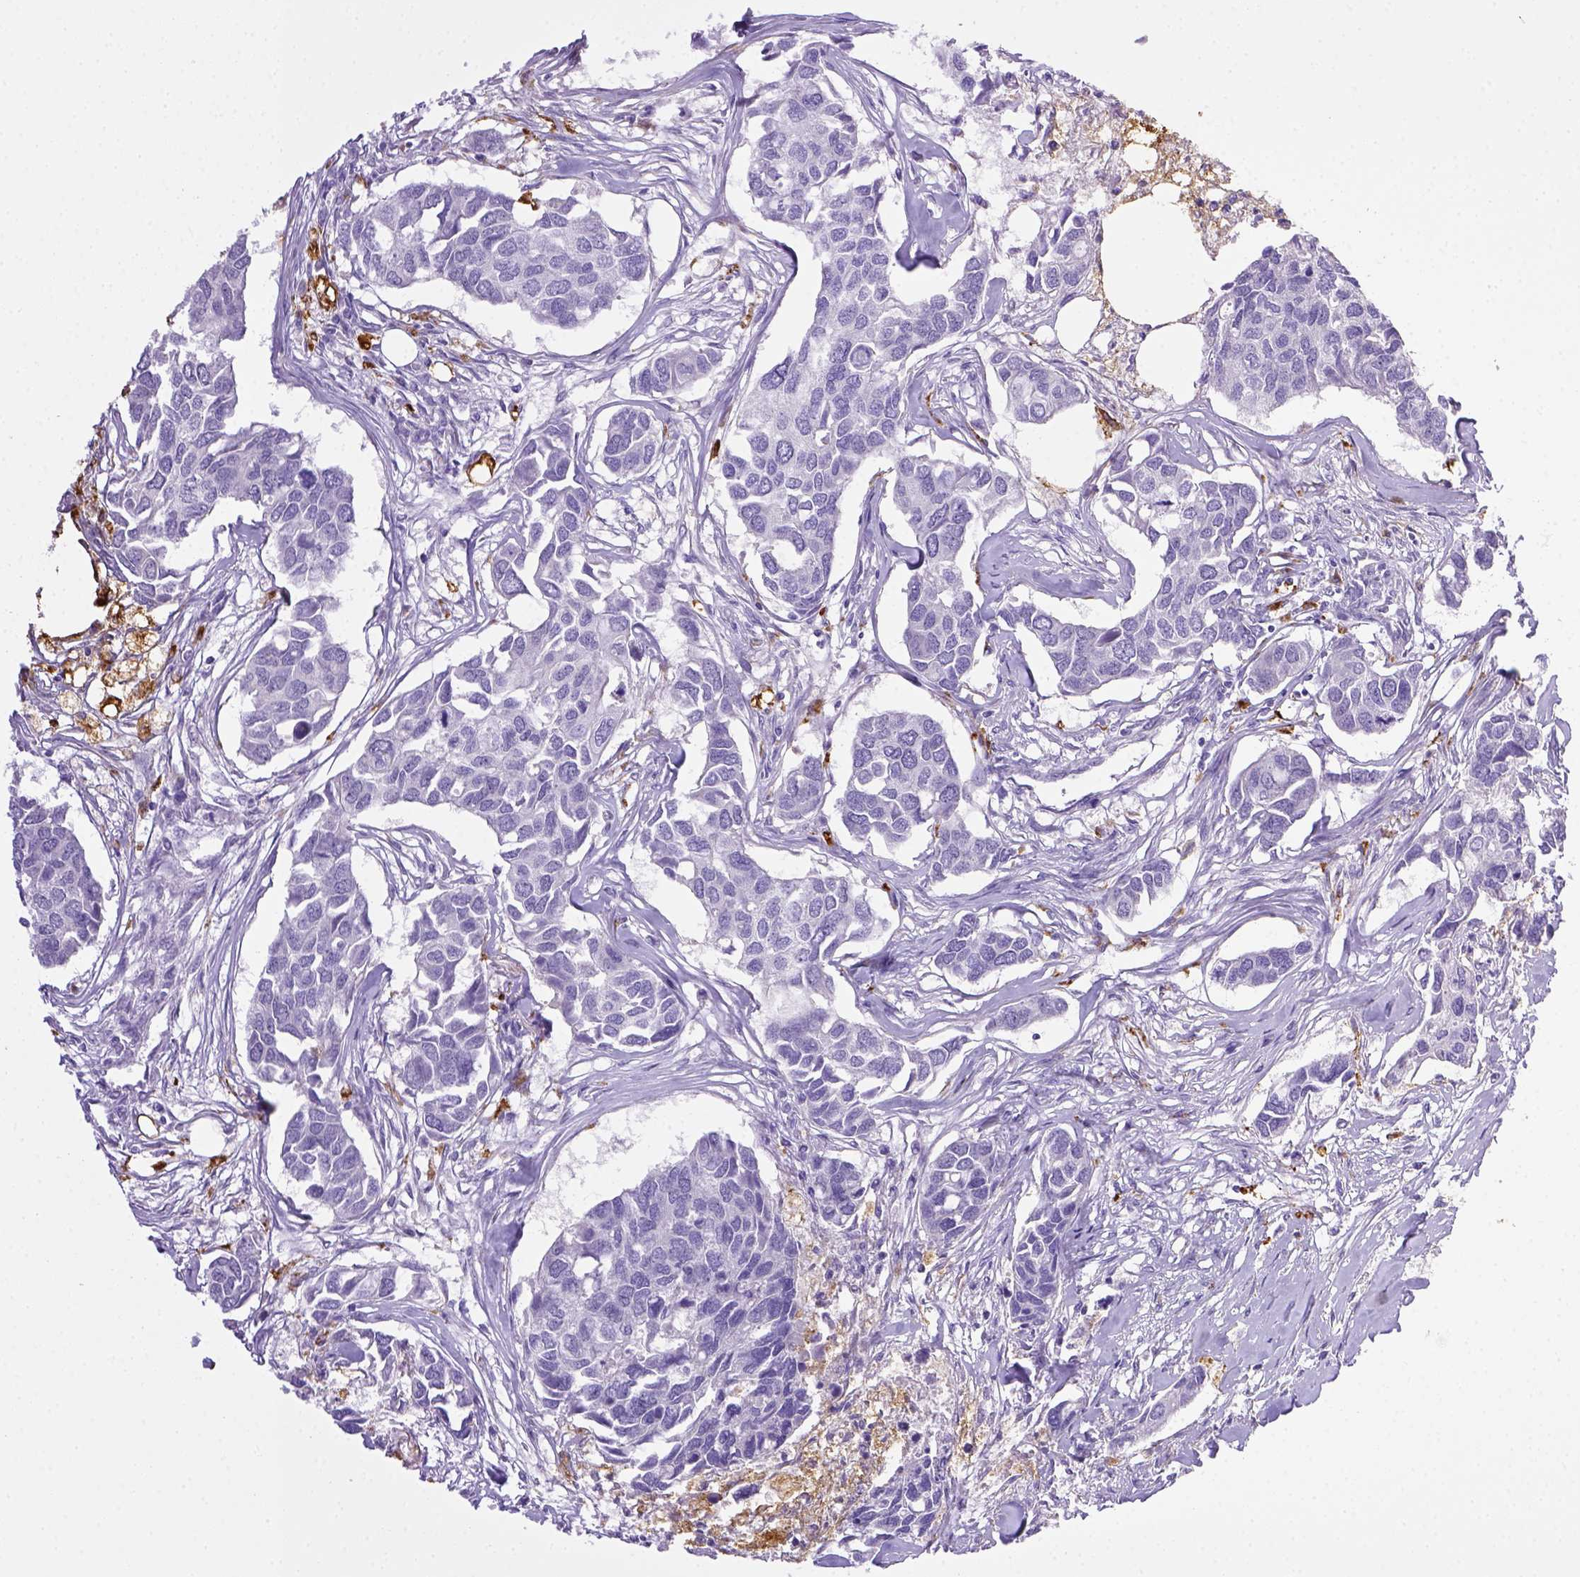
{"staining": {"intensity": "negative", "quantity": "none", "location": "none"}, "tissue": "breast cancer", "cell_type": "Tumor cells", "image_type": "cancer", "snomed": [{"axis": "morphology", "description": "Duct carcinoma"}, {"axis": "topography", "description": "Breast"}], "caption": "This image is of breast cancer stained with immunohistochemistry (IHC) to label a protein in brown with the nuclei are counter-stained blue. There is no positivity in tumor cells.", "gene": "CD68", "patient": {"sex": "female", "age": 83}}